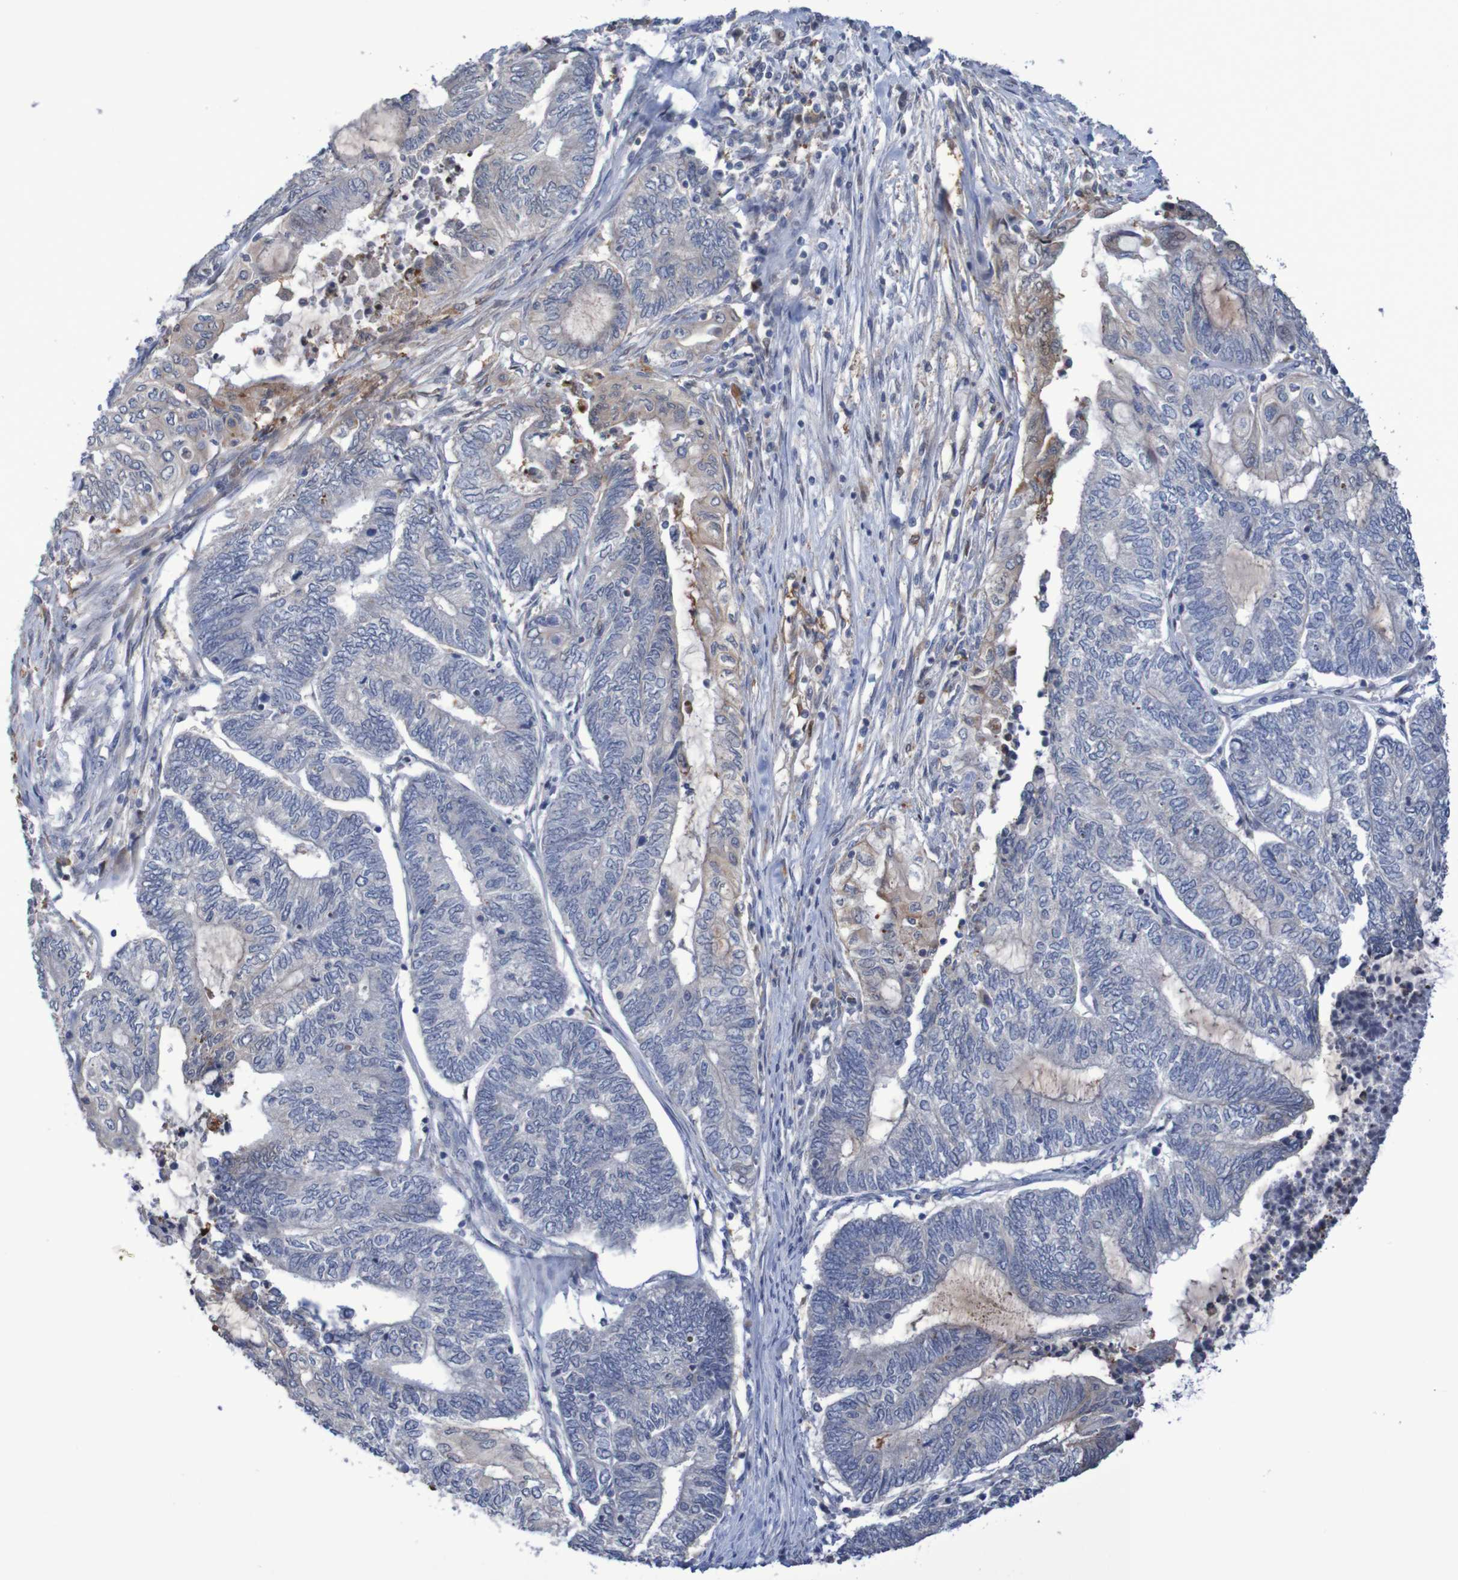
{"staining": {"intensity": "negative", "quantity": "none", "location": "none"}, "tissue": "endometrial cancer", "cell_type": "Tumor cells", "image_type": "cancer", "snomed": [{"axis": "morphology", "description": "Adenocarcinoma, NOS"}, {"axis": "topography", "description": "Uterus"}, {"axis": "topography", "description": "Endometrium"}], "caption": "IHC of endometrial cancer (adenocarcinoma) reveals no positivity in tumor cells.", "gene": "FBP2", "patient": {"sex": "female", "age": 70}}